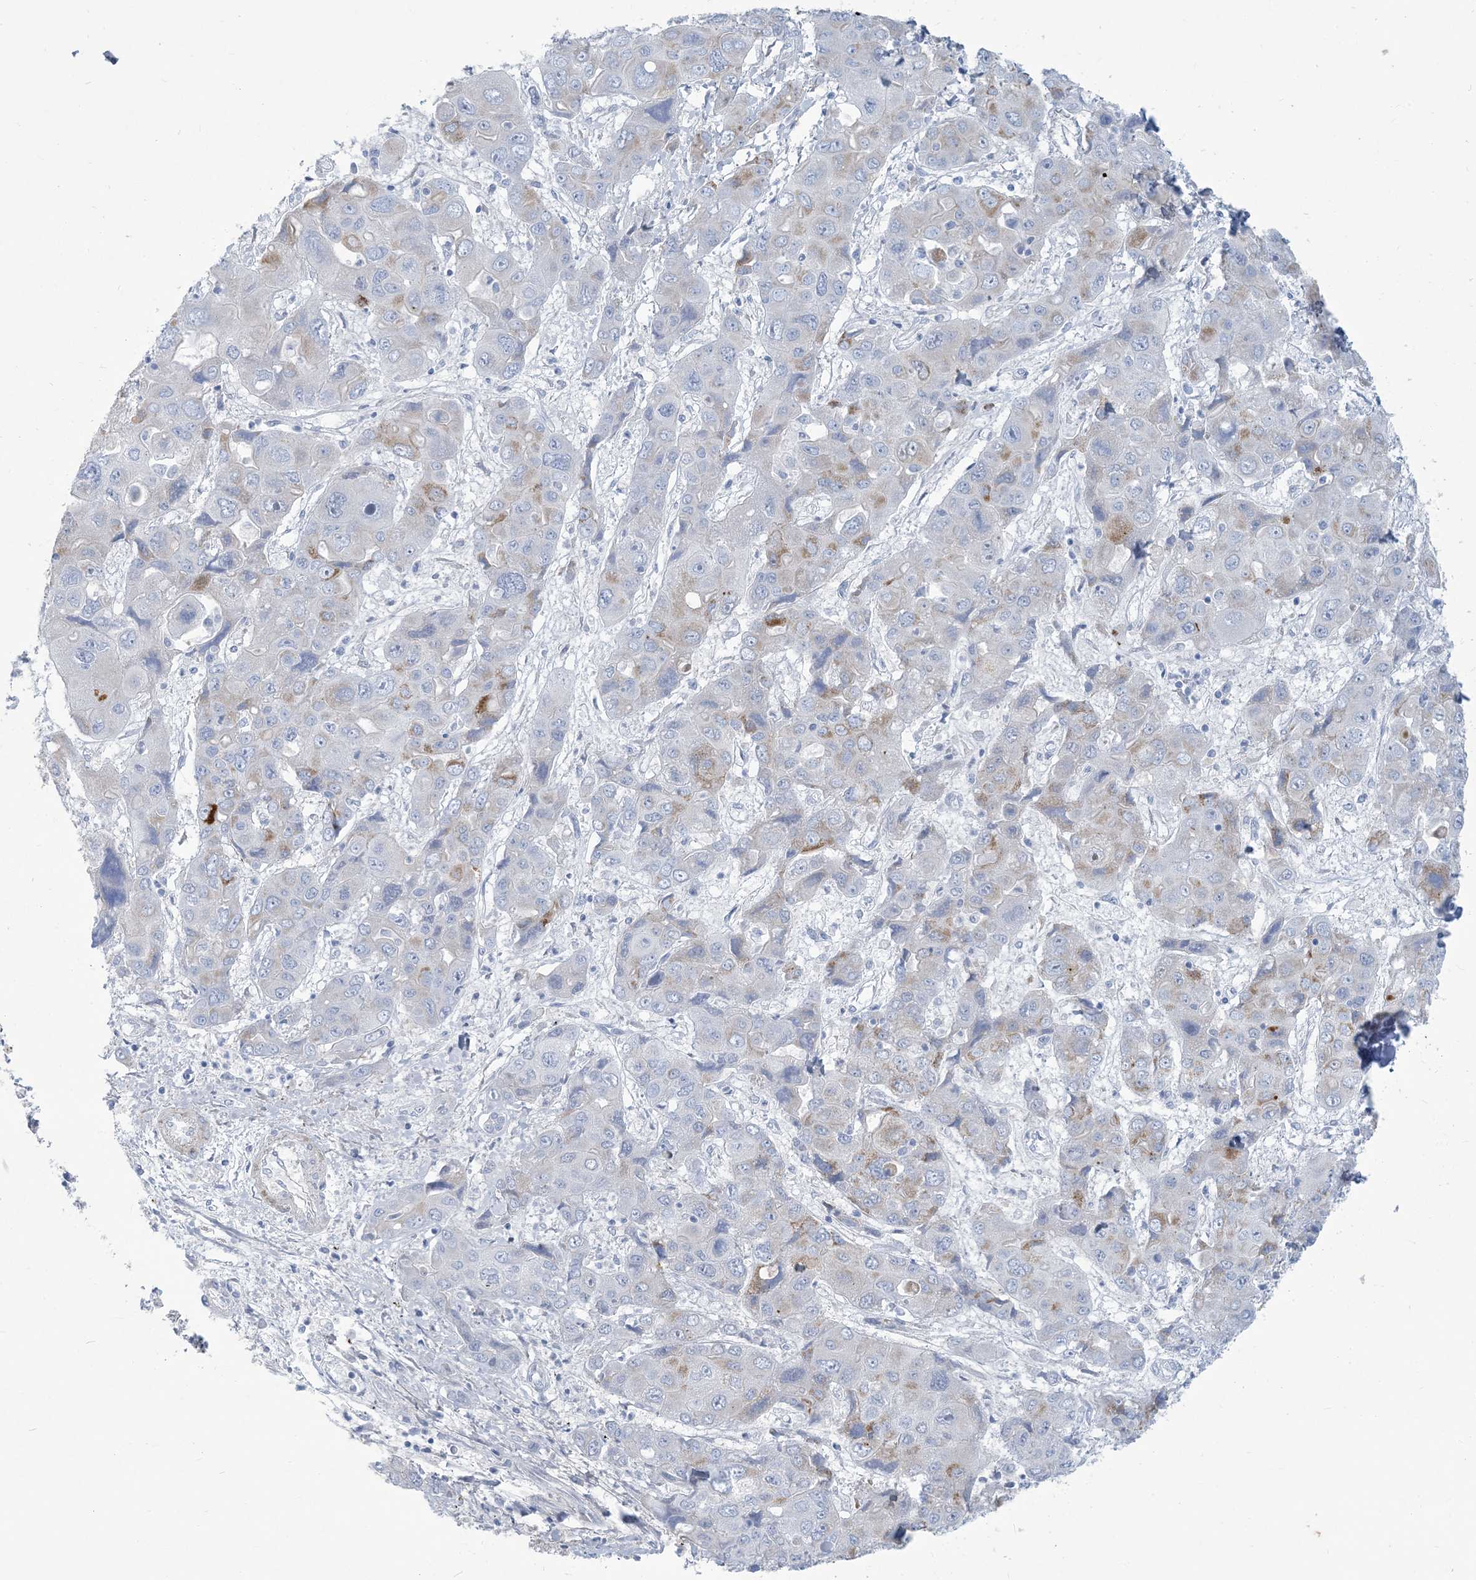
{"staining": {"intensity": "weak", "quantity": "<25%", "location": "cytoplasmic/membranous"}, "tissue": "liver cancer", "cell_type": "Tumor cells", "image_type": "cancer", "snomed": [{"axis": "morphology", "description": "Cholangiocarcinoma"}, {"axis": "topography", "description": "Liver"}], "caption": "High power microscopy photomicrograph of an immunohistochemistry image of liver cancer, revealing no significant staining in tumor cells.", "gene": "MOXD1", "patient": {"sex": "male", "age": 67}}